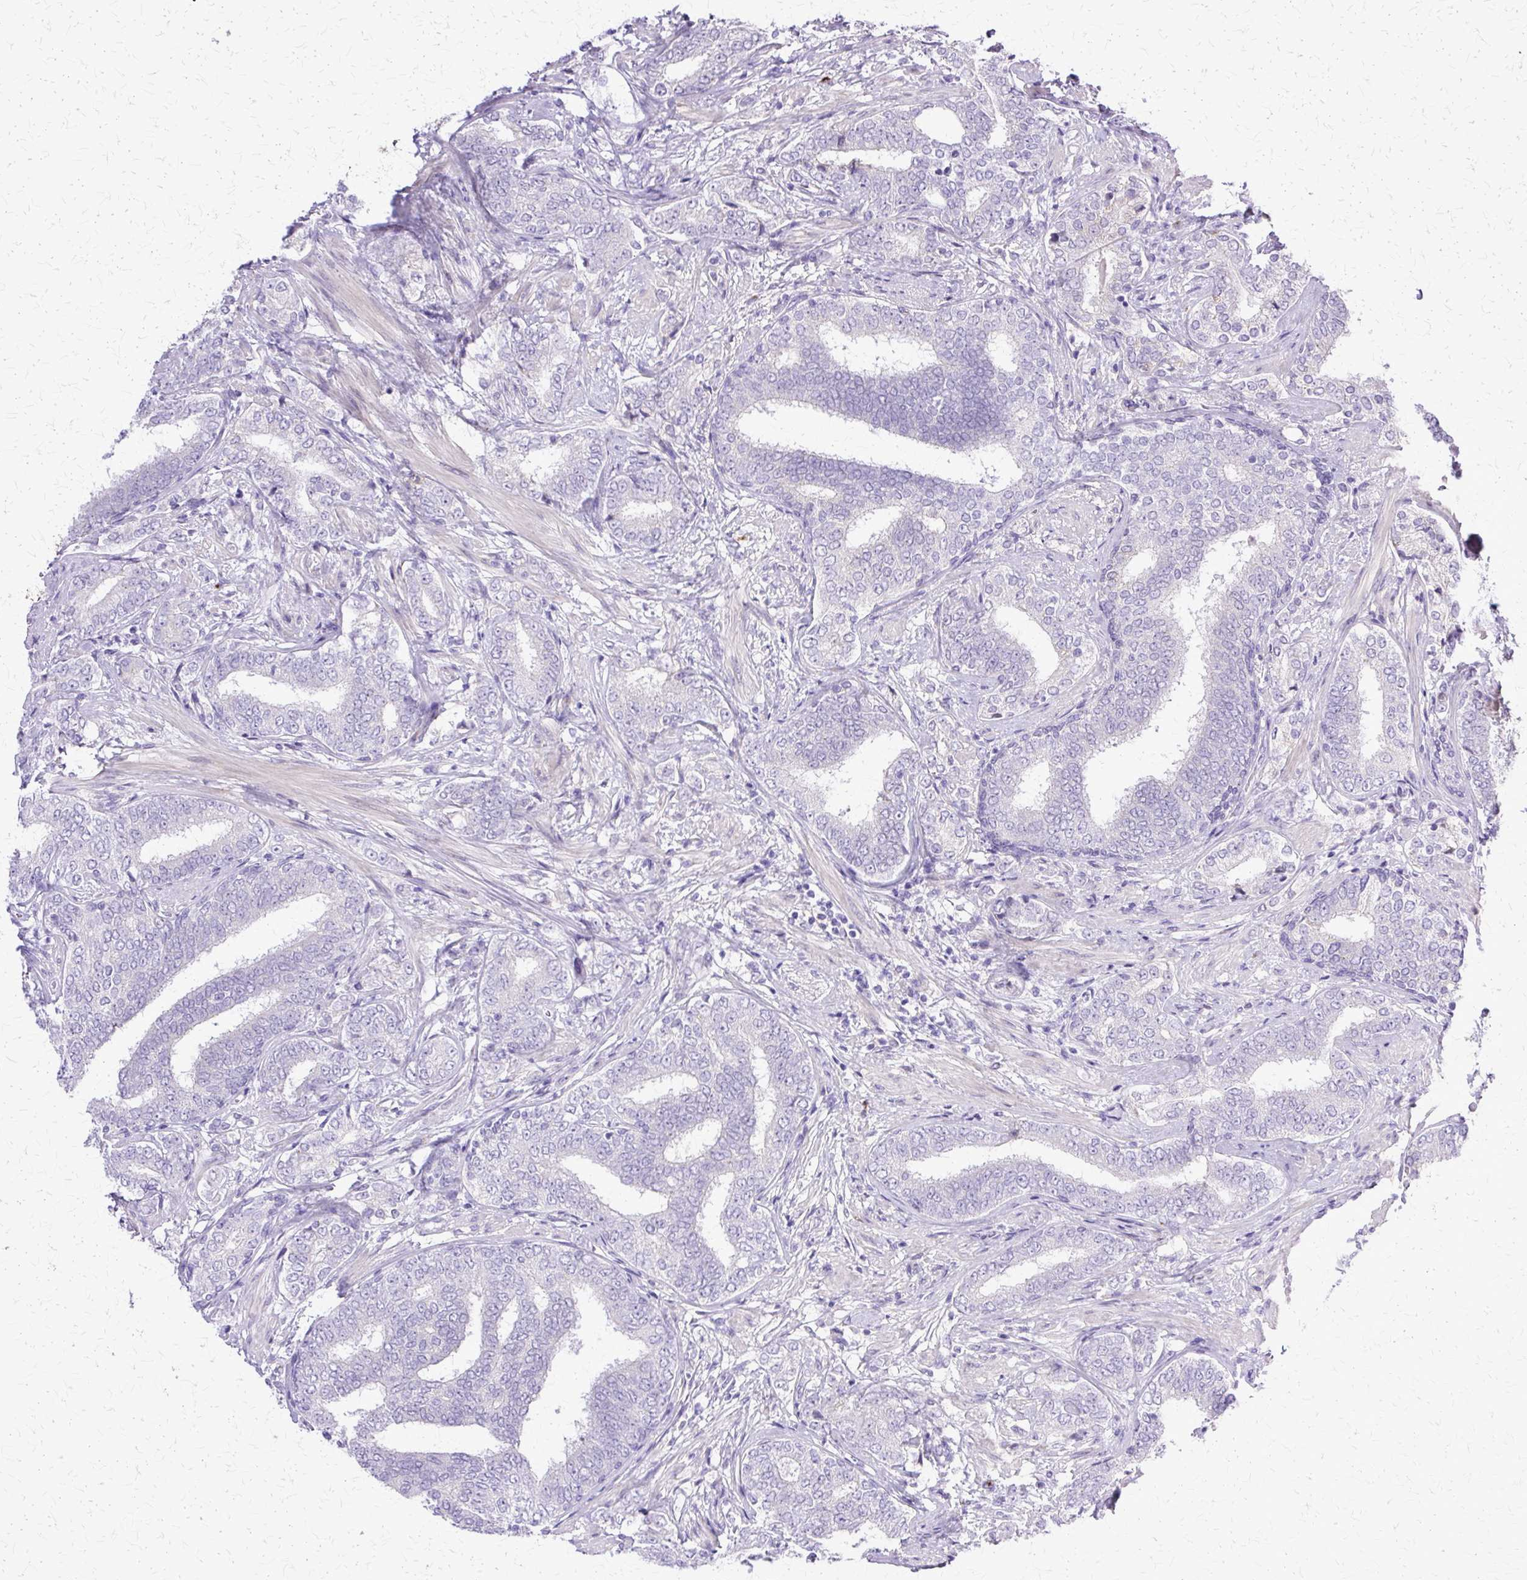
{"staining": {"intensity": "negative", "quantity": "none", "location": "none"}, "tissue": "prostate cancer", "cell_type": "Tumor cells", "image_type": "cancer", "snomed": [{"axis": "morphology", "description": "Adenocarcinoma, High grade"}, {"axis": "topography", "description": "Prostate"}], "caption": "IHC of prostate high-grade adenocarcinoma displays no expression in tumor cells.", "gene": "TBC1D3G", "patient": {"sex": "male", "age": 72}}